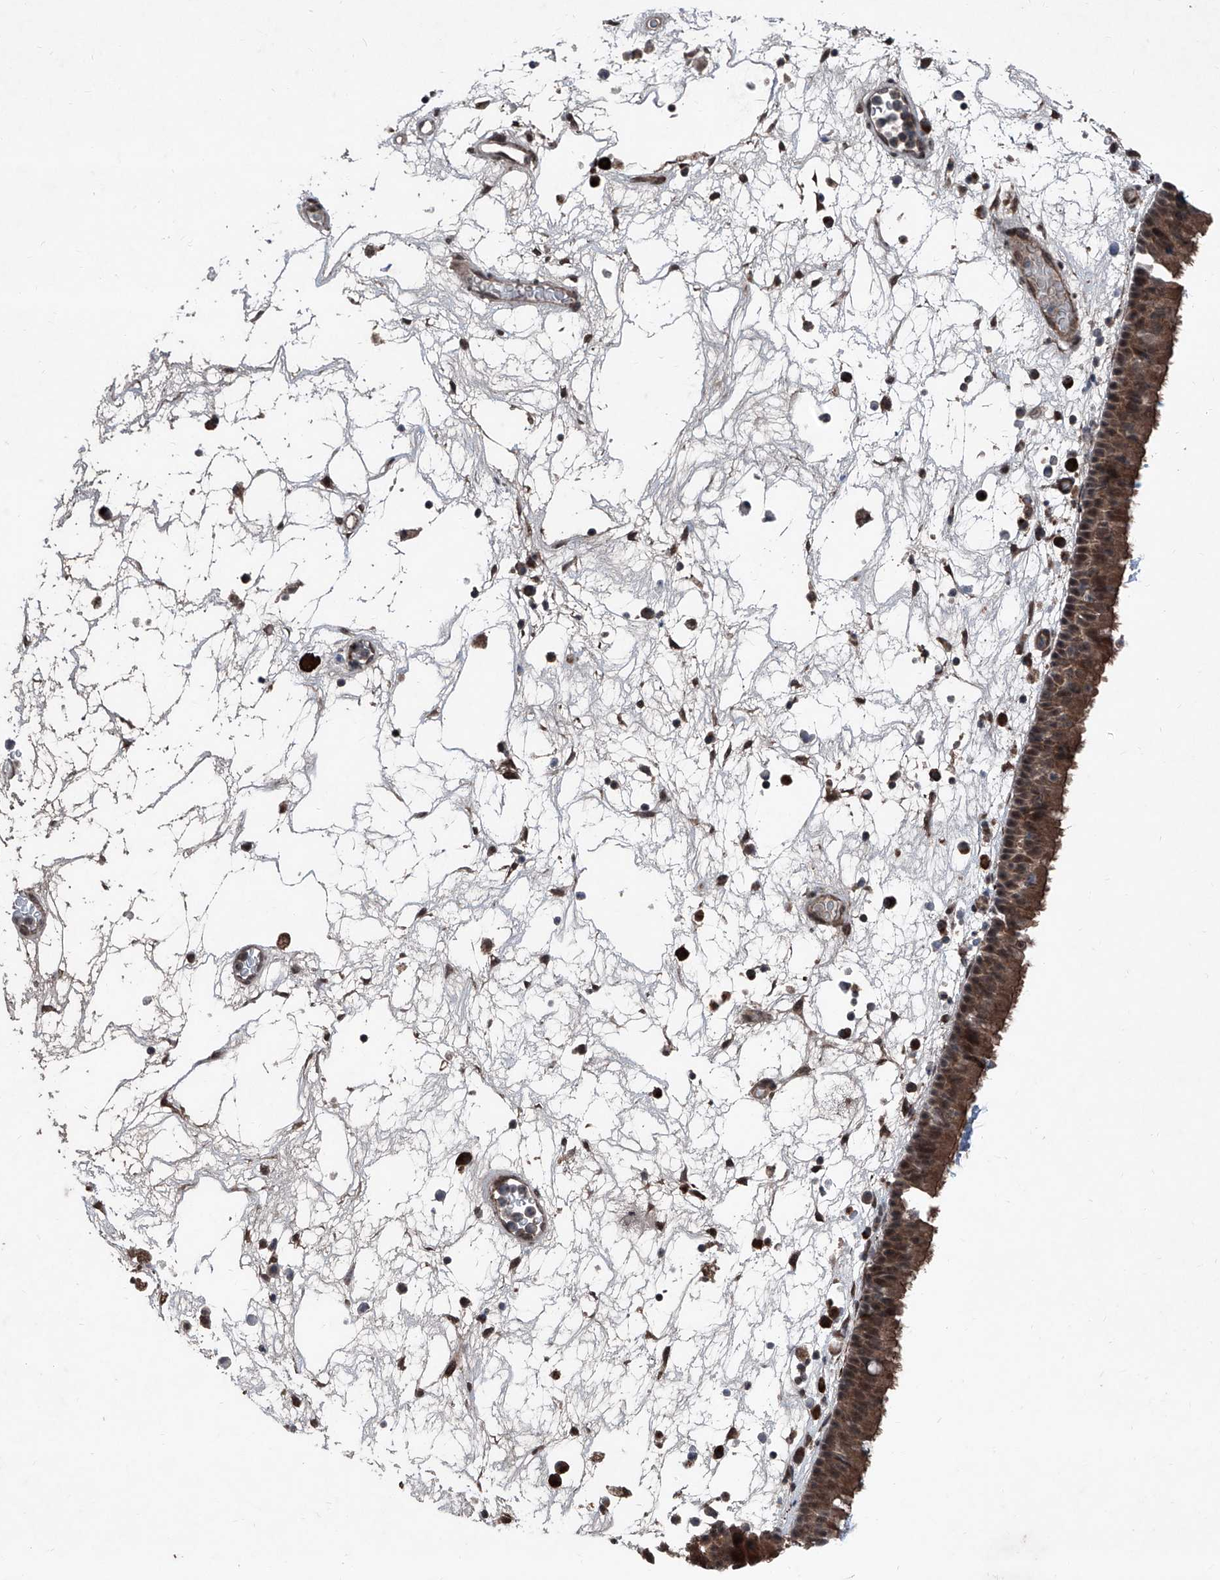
{"staining": {"intensity": "moderate", "quantity": ">75%", "location": "cytoplasmic/membranous,nuclear"}, "tissue": "nasopharynx", "cell_type": "Respiratory epithelial cells", "image_type": "normal", "snomed": [{"axis": "morphology", "description": "Normal tissue, NOS"}, {"axis": "morphology", "description": "Inflammation, NOS"}, {"axis": "morphology", "description": "Malignant melanoma, Metastatic site"}, {"axis": "topography", "description": "Nasopharynx"}], "caption": "Benign nasopharynx demonstrates moderate cytoplasmic/membranous,nuclear expression in about >75% of respiratory epithelial cells, visualized by immunohistochemistry. Immunohistochemistry stains the protein of interest in brown and the nuclei are stained blue.", "gene": "COA7", "patient": {"sex": "male", "age": 70}}